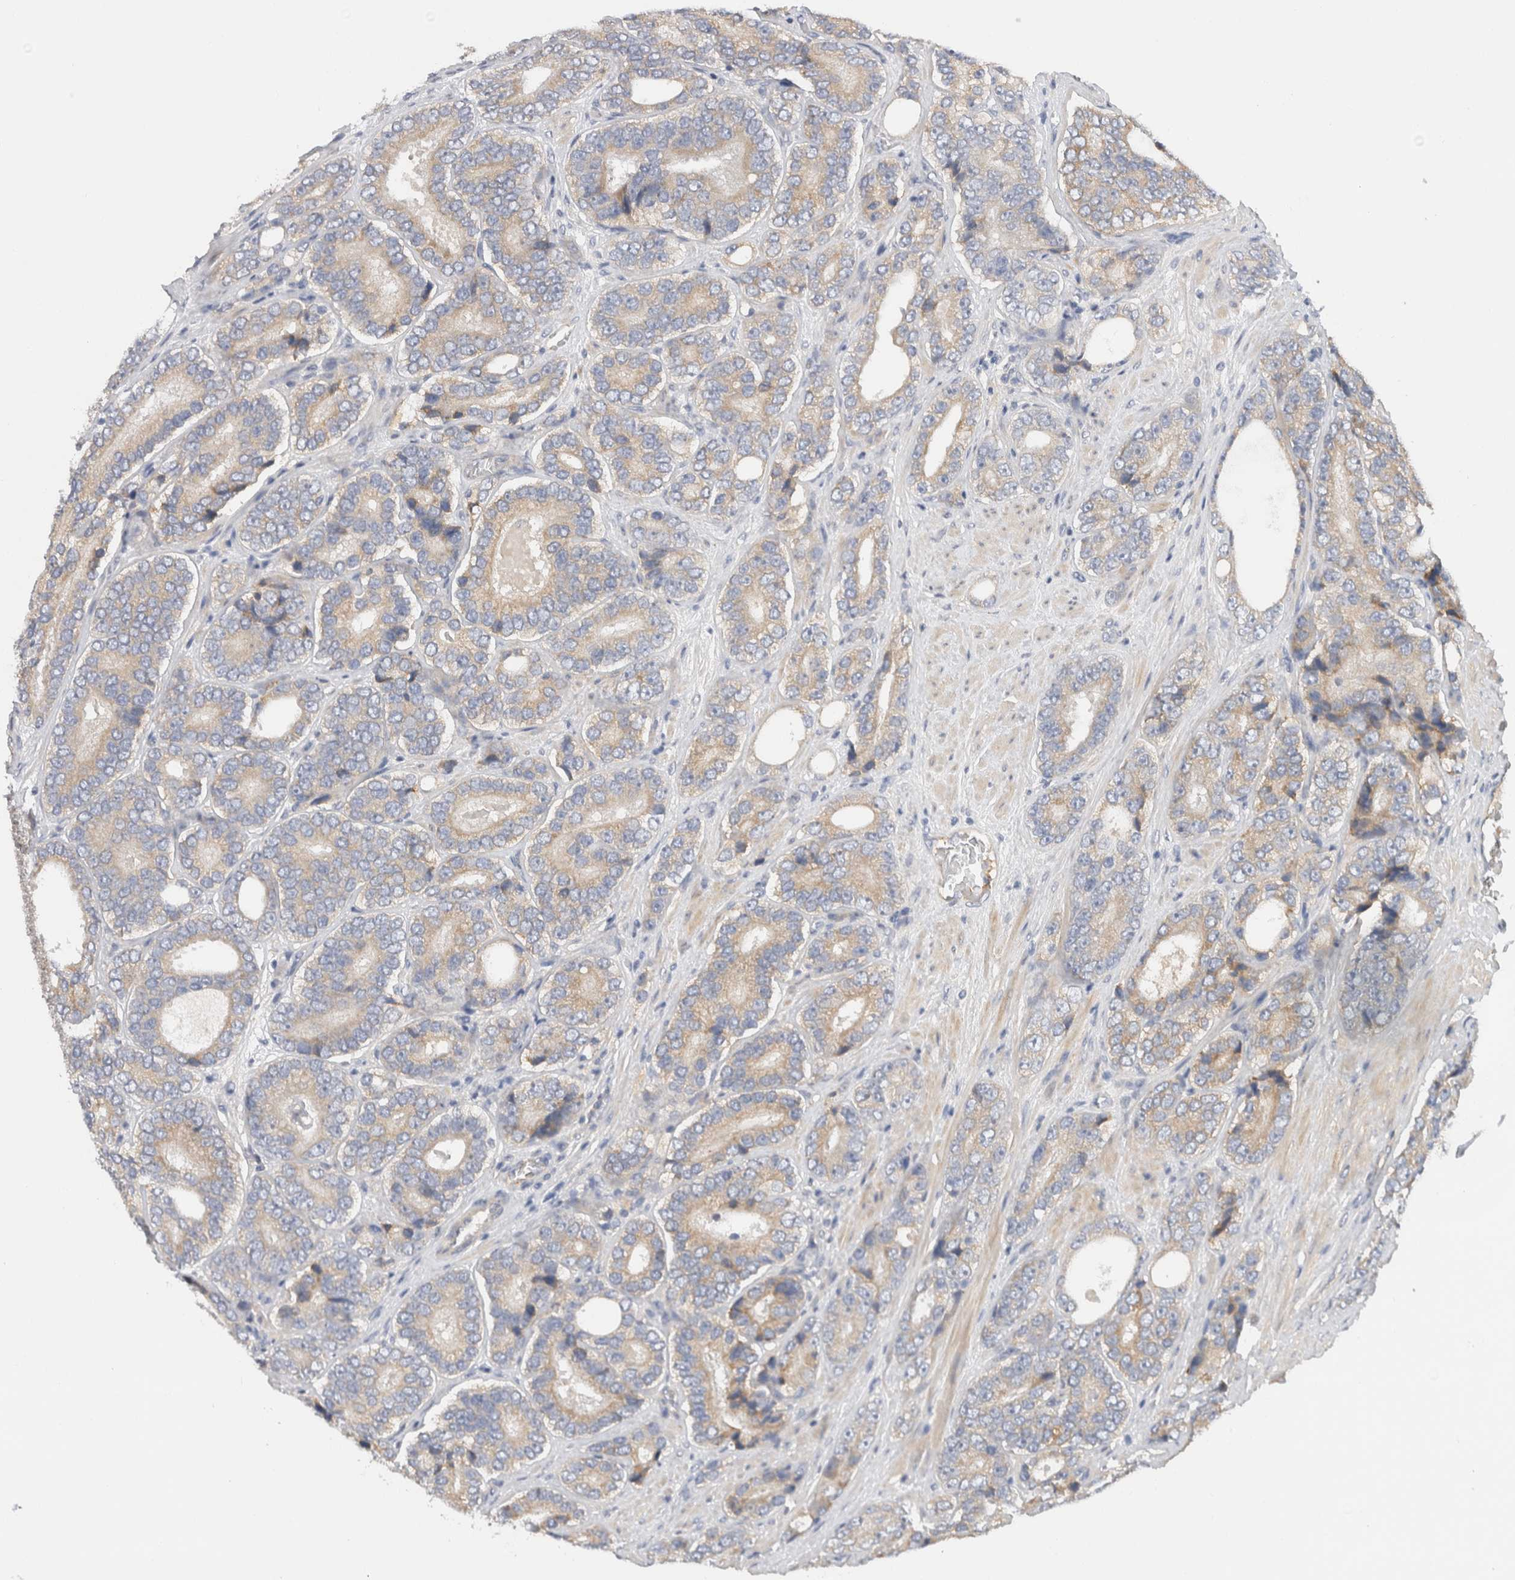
{"staining": {"intensity": "weak", "quantity": ">75%", "location": "cytoplasmic/membranous"}, "tissue": "prostate cancer", "cell_type": "Tumor cells", "image_type": "cancer", "snomed": [{"axis": "morphology", "description": "Adenocarcinoma, High grade"}, {"axis": "topography", "description": "Prostate"}], "caption": "Tumor cells display weak cytoplasmic/membranous expression in approximately >75% of cells in prostate cancer (high-grade adenocarcinoma). (IHC, brightfield microscopy, high magnification).", "gene": "SGK3", "patient": {"sex": "male", "age": 56}}